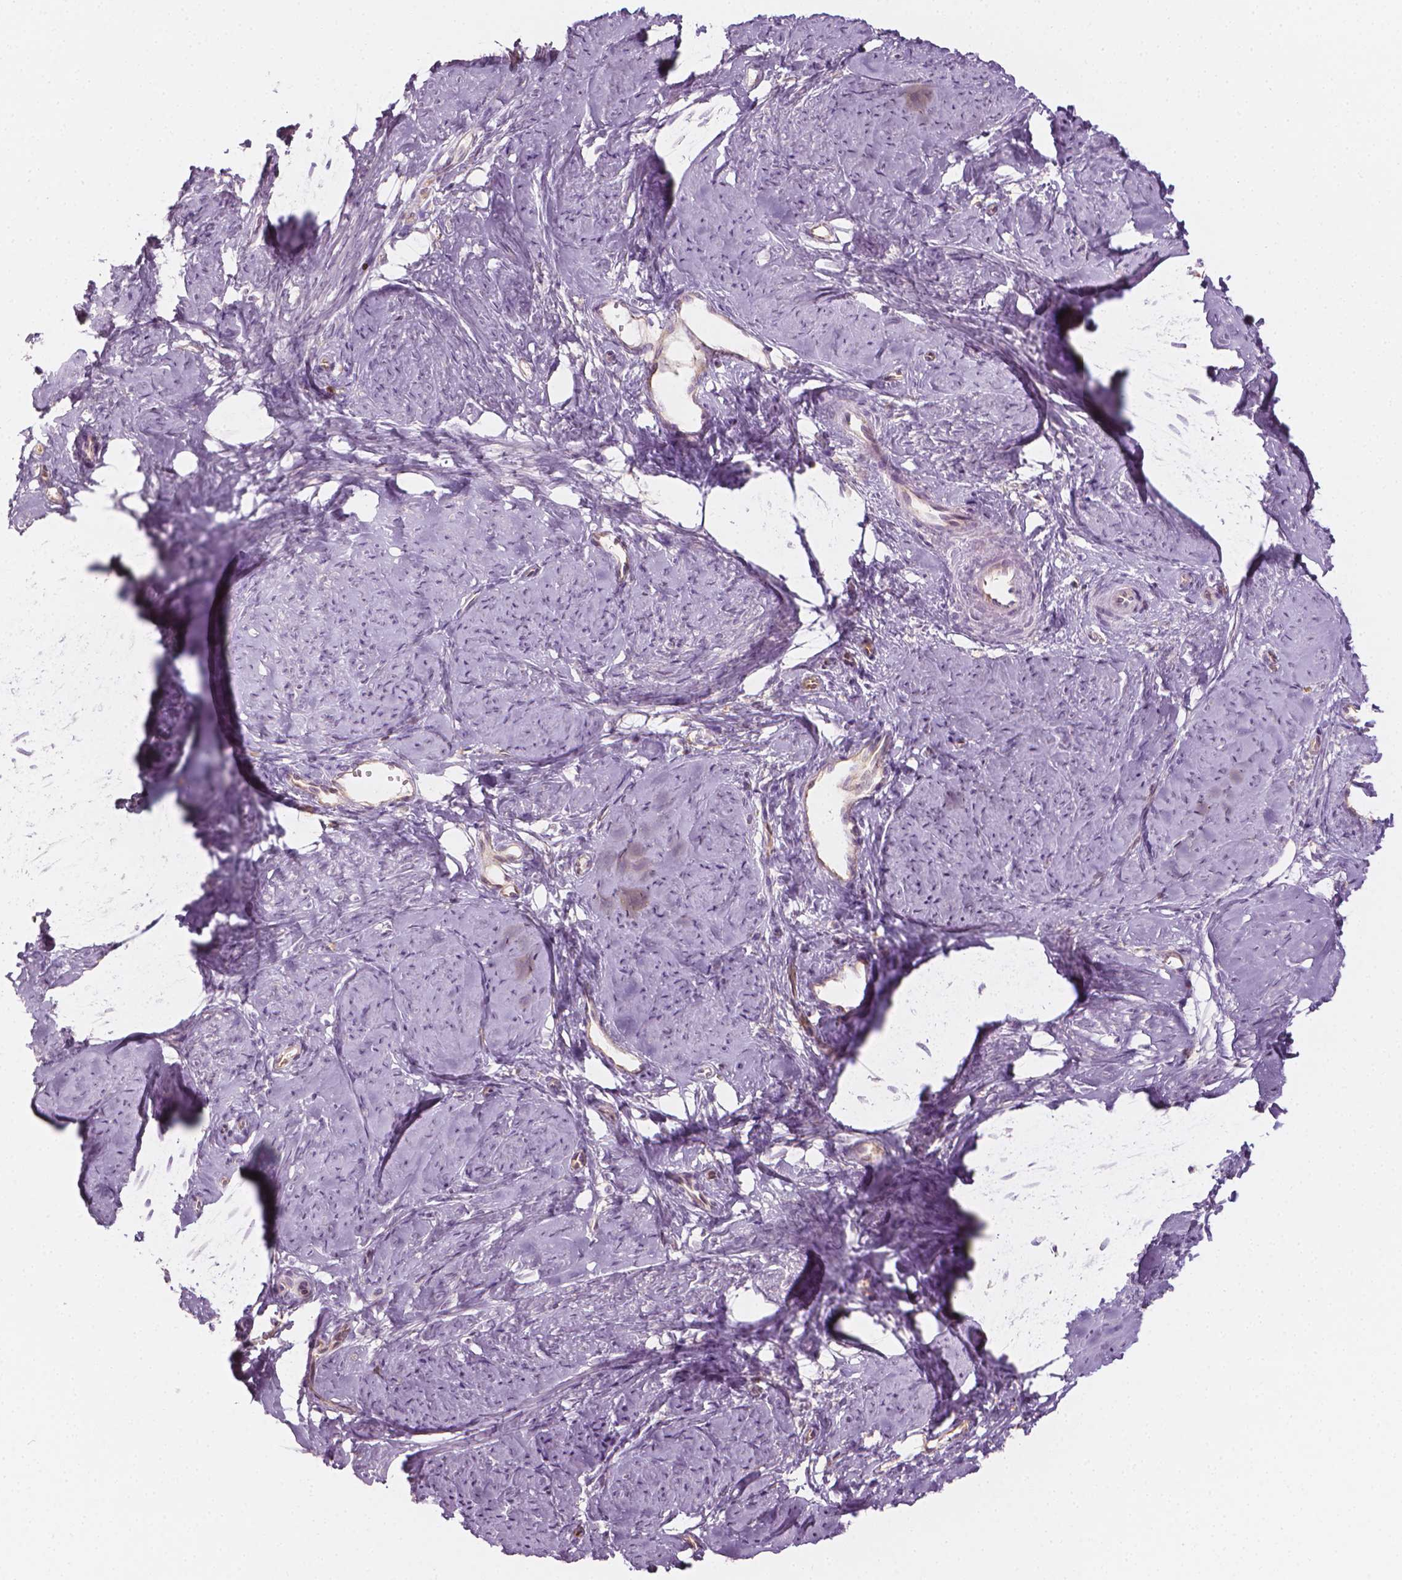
{"staining": {"intensity": "negative", "quantity": "none", "location": "none"}, "tissue": "smooth muscle", "cell_type": "Smooth muscle cells", "image_type": "normal", "snomed": [{"axis": "morphology", "description": "Normal tissue, NOS"}, {"axis": "topography", "description": "Smooth muscle"}], "caption": "IHC image of benign smooth muscle: human smooth muscle stained with DAB exhibits no significant protein positivity in smooth muscle cells. (DAB (3,3'-diaminobenzidine) immunohistochemistry (IHC) with hematoxylin counter stain).", "gene": "SHMT1", "patient": {"sex": "female", "age": 48}}